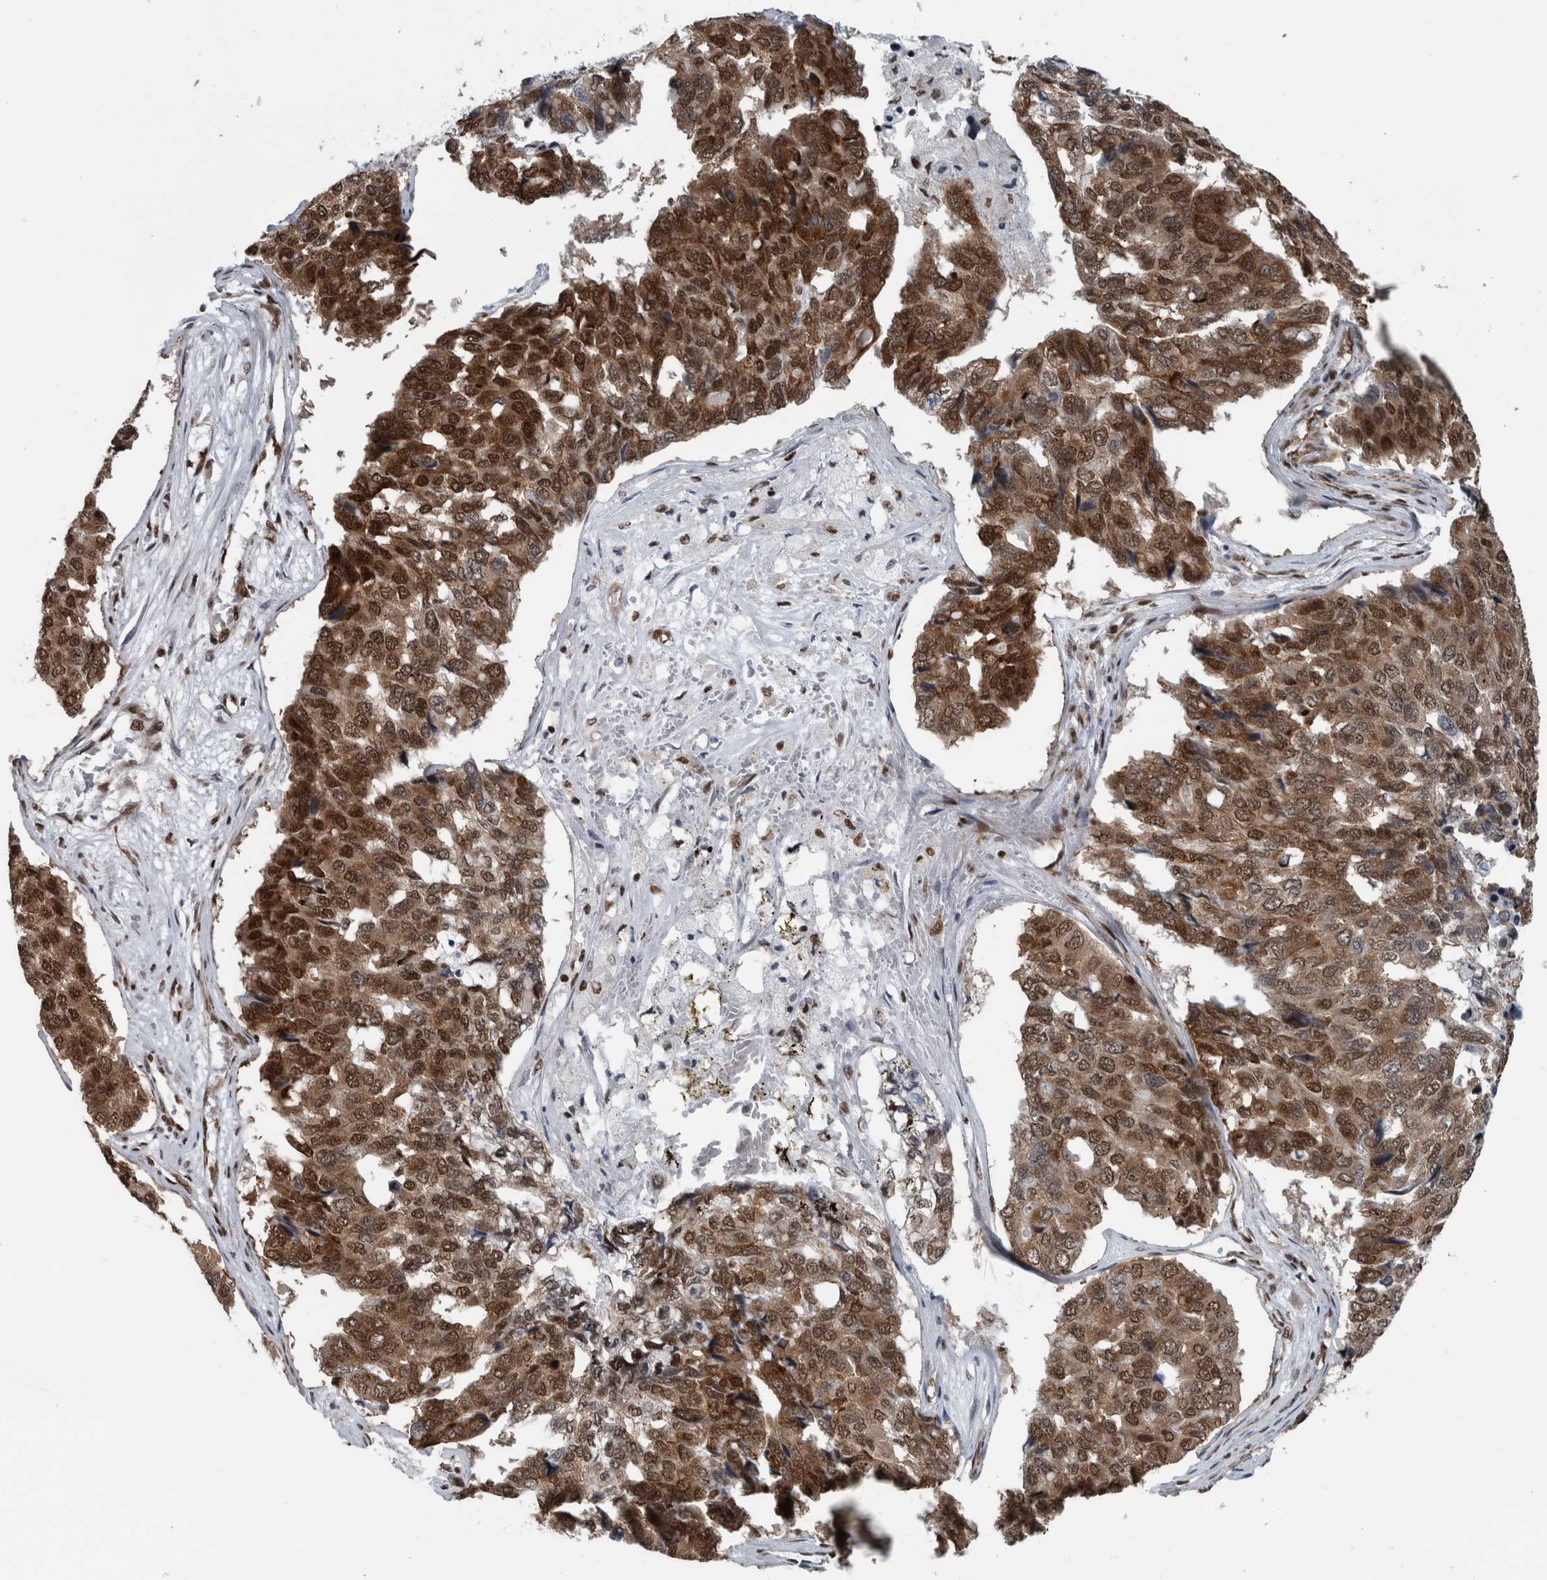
{"staining": {"intensity": "moderate", "quantity": ">75%", "location": "cytoplasmic/membranous,nuclear"}, "tissue": "pancreatic cancer", "cell_type": "Tumor cells", "image_type": "cancer", "snomed": [{"axis": "morphology", "description": "Adenocarcinoma, NOS"}, {"axis": "topography", "description": "Pancreas"}], "caption": "Protein positivity by immunohistochemistry (IHC) reveals moderate cytoplasmic/membranous and nuclear positivity in approximately >75% of tumor cells in adenocarcinoma (pancreatic).", "gene": "DNMT3A", "patient": {"sex": "male", "age": 50}}